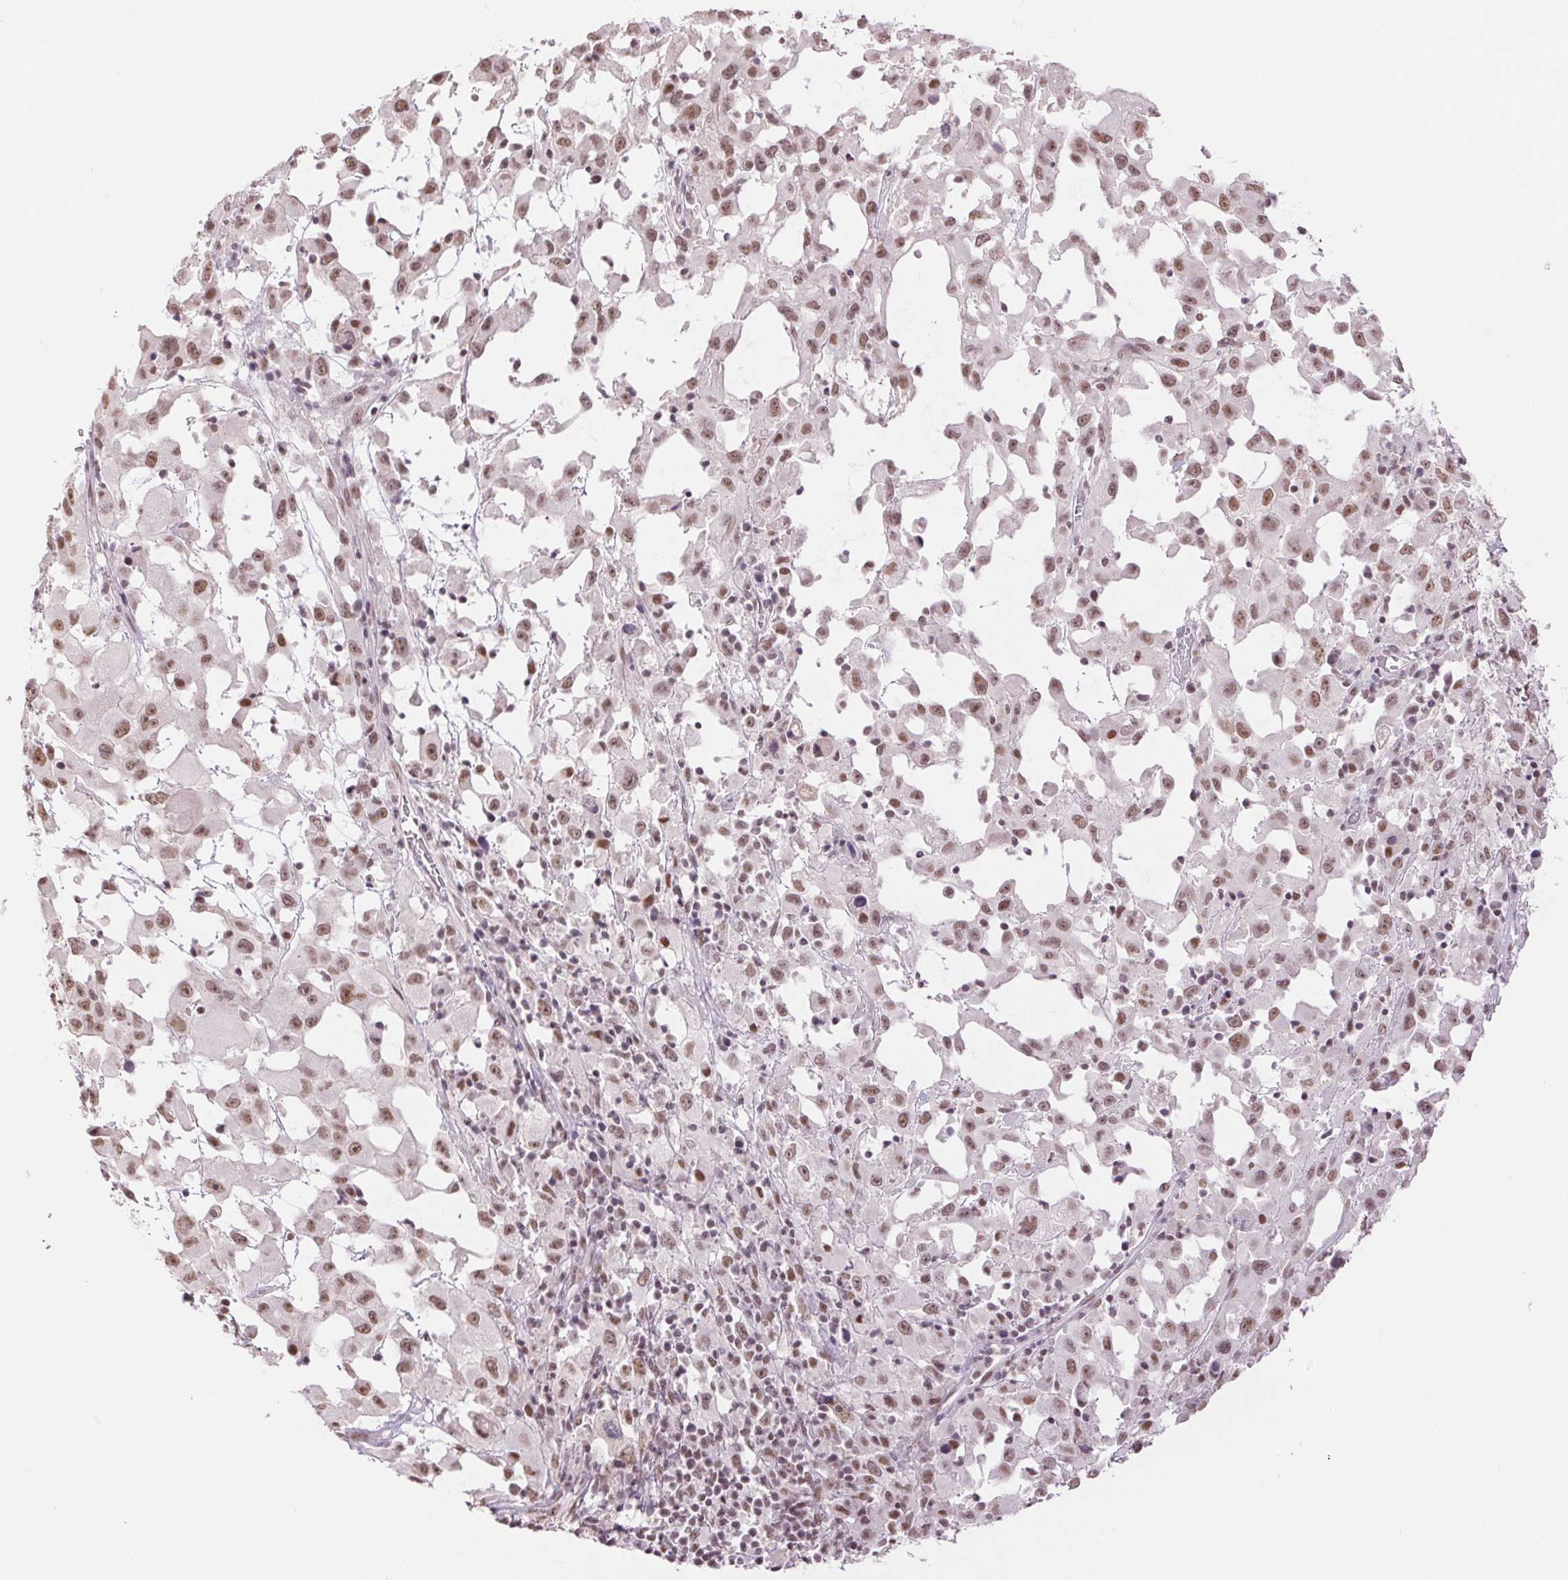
{"staining": {"intensity": "moderate", "quantity": ">75%", "location": "nuclear"}, "tissue": "melanoma", "cell_type": "Tumor cells", "image_type": "cancer", "snomed": [{"axis": "morphology", "description": "Malignant melanoma, Metastatic site"}, {"axis": "topography", "description": "Soft tissue"}], "caption": "A photomicrograph of human melanoma stained for a protein reveals moderate nuclear brown staining in tumor cells.", "gene": "RPRD1B", "patient": {"sex": "male", "age": 50}}